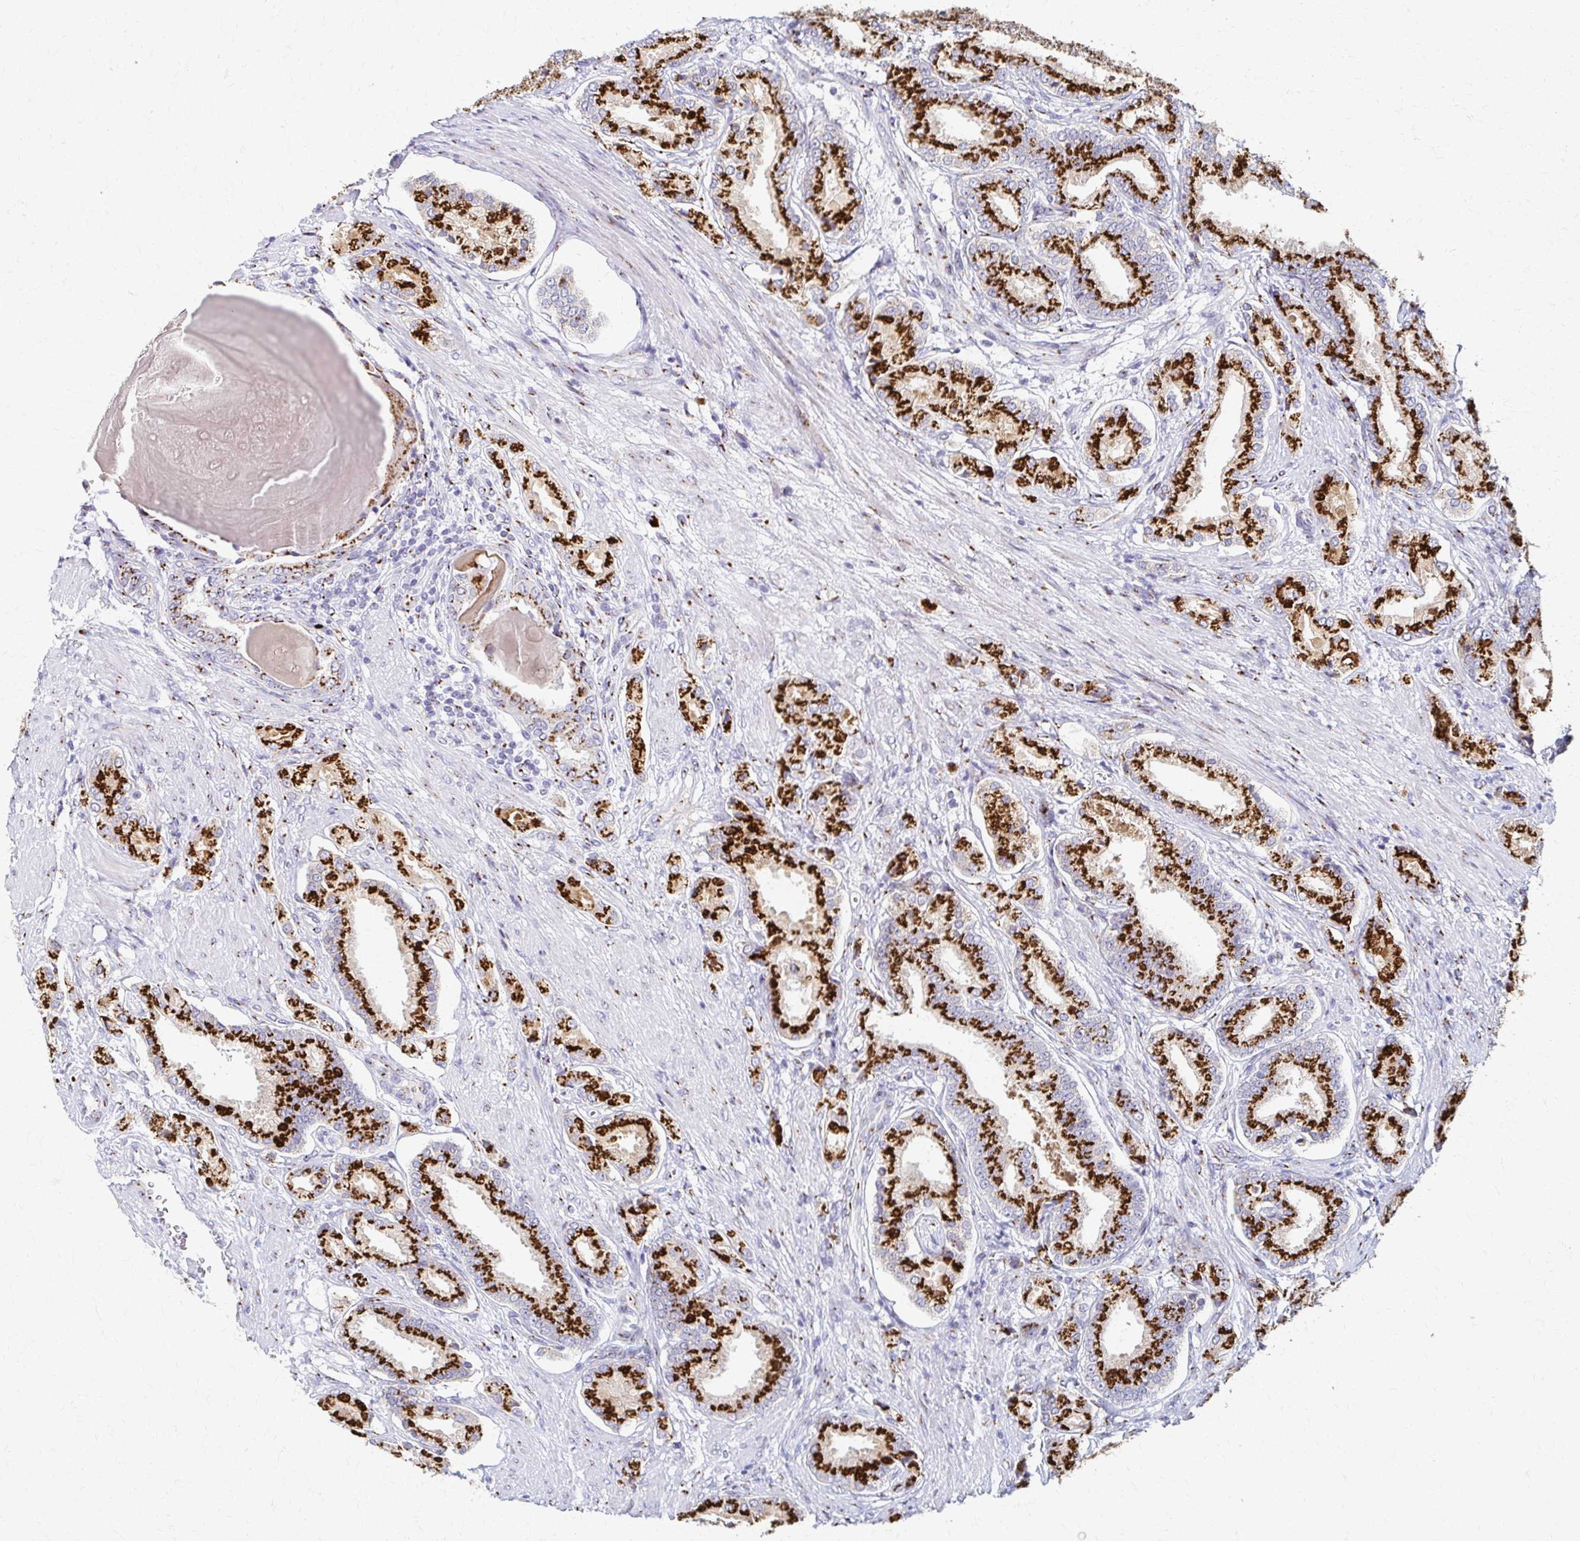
{"staining": {"intensity": "strong", "quantity": ">75%", "location": "cytoplasmic/membranous"}, "tissue": "prostate cancer", "cell_type": "Tumor cells", "image_type": "cancer", "snomed": [{"axis": "morphology", "description": "Adenocarcinoma, High grade"}, {"axis": "topography", "description": "Prostate and seminal vesicle, NOS"}], "caption": "Immunohistochemical staining of human prostate cancer shows high levels of strong cytoplasmic/membranous positivity in about >75% of tumor cells.", "gene": "TM9SF1", "patient": {"sex": "male", "age": 61}}